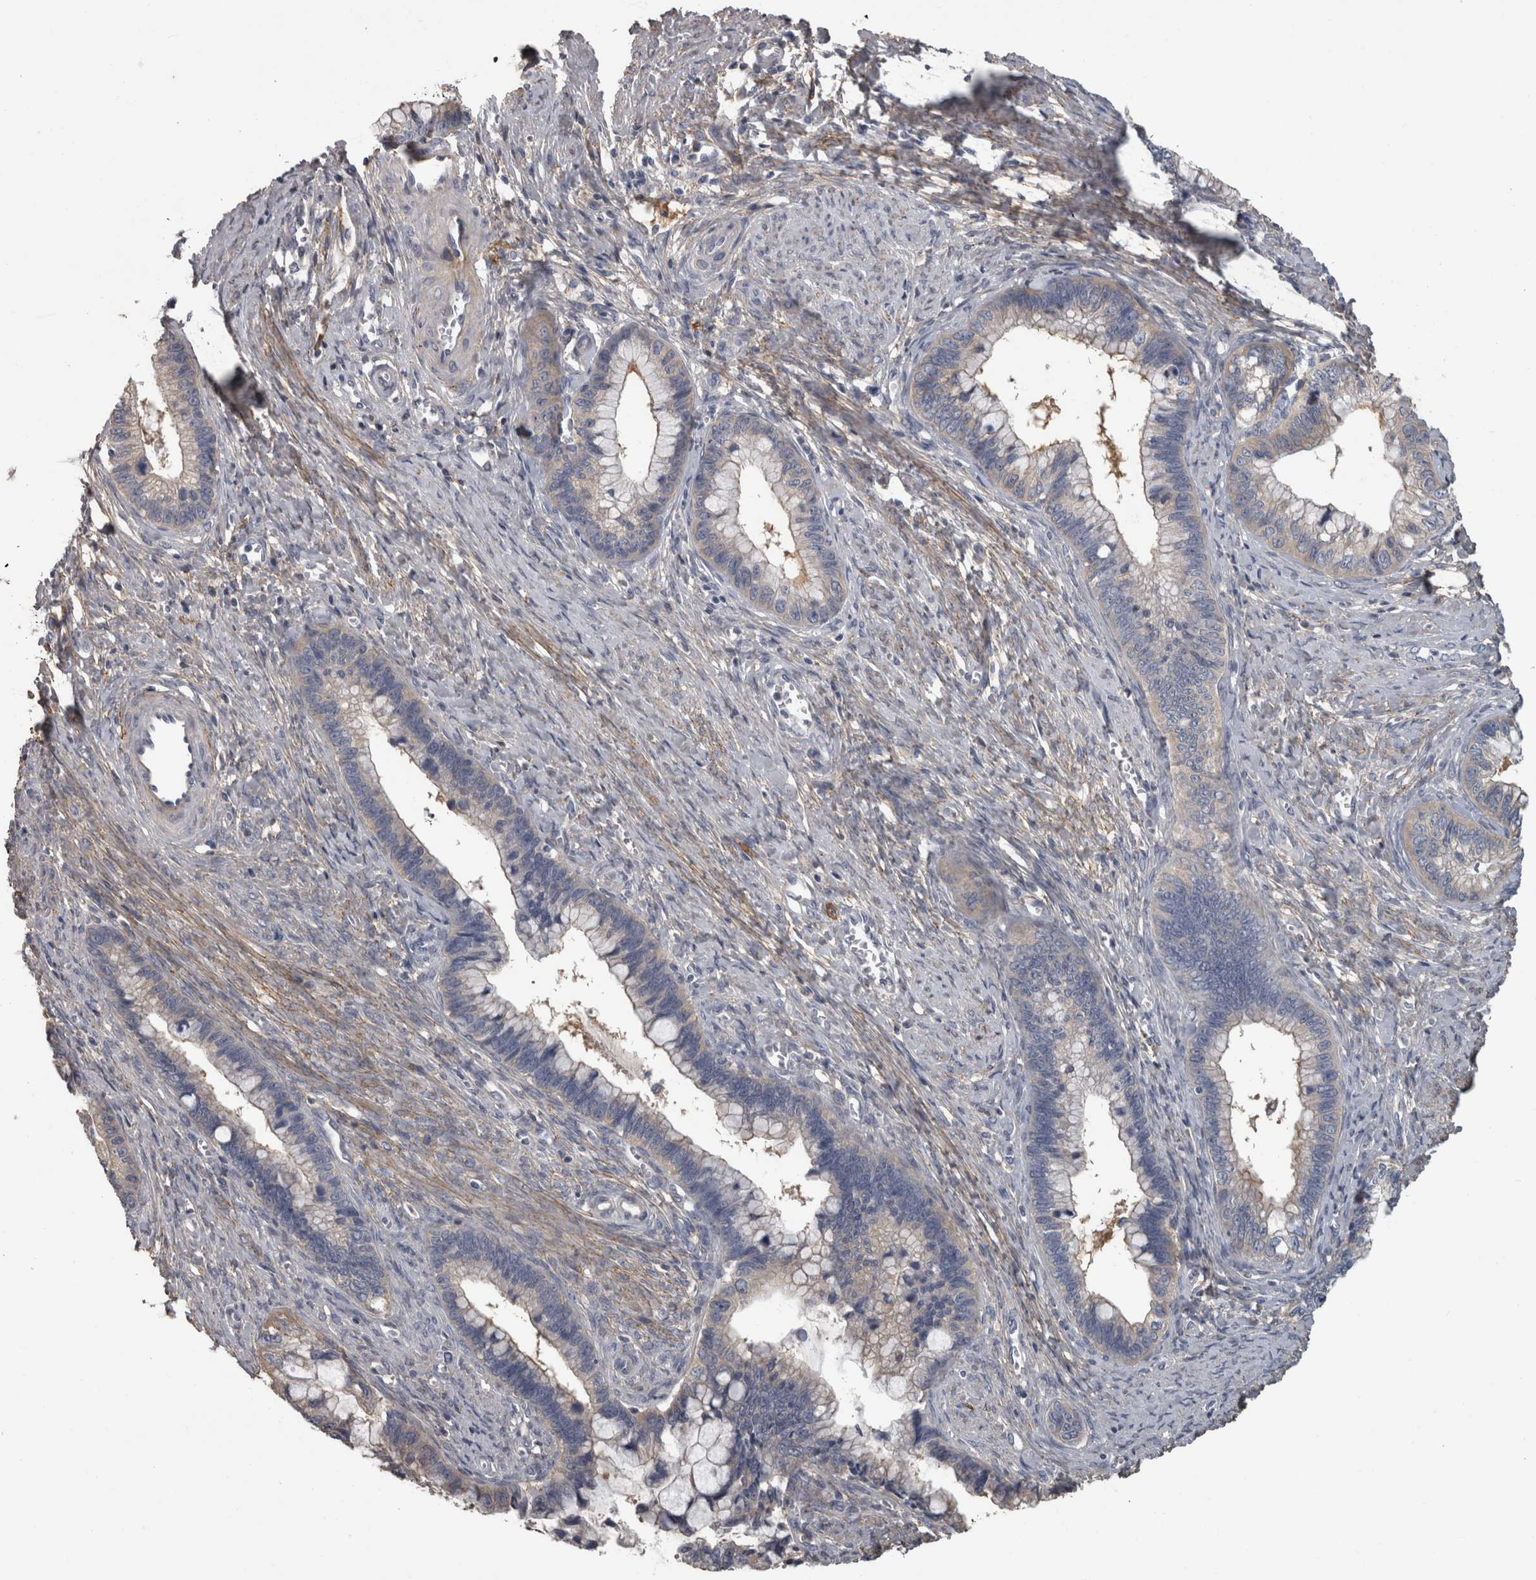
{"staining": {"intensity": "negative", "quantity": "none", "location": "none"}, "tissue": "cervical cancer", "cell_type": "Tumor cells", "image_type": "cancer", "snomed": [{"axis": "morphology", "description": "Adenocarcinoma, NOS"}, {"axis": "topography", "description": "Cervix"}], "caption": "High magnification brightfield microscopy of cervical adenocarcinoma stained with DAB (3,3'-diaminobenzidine) (brown) and counterstained with hematoxylin (blue): tumor cells show no significant staining. (DAB immunohistochemistry, high magnification).", "gene": "EFEMP2", "patient": {"sex": "female", "age": 44}}